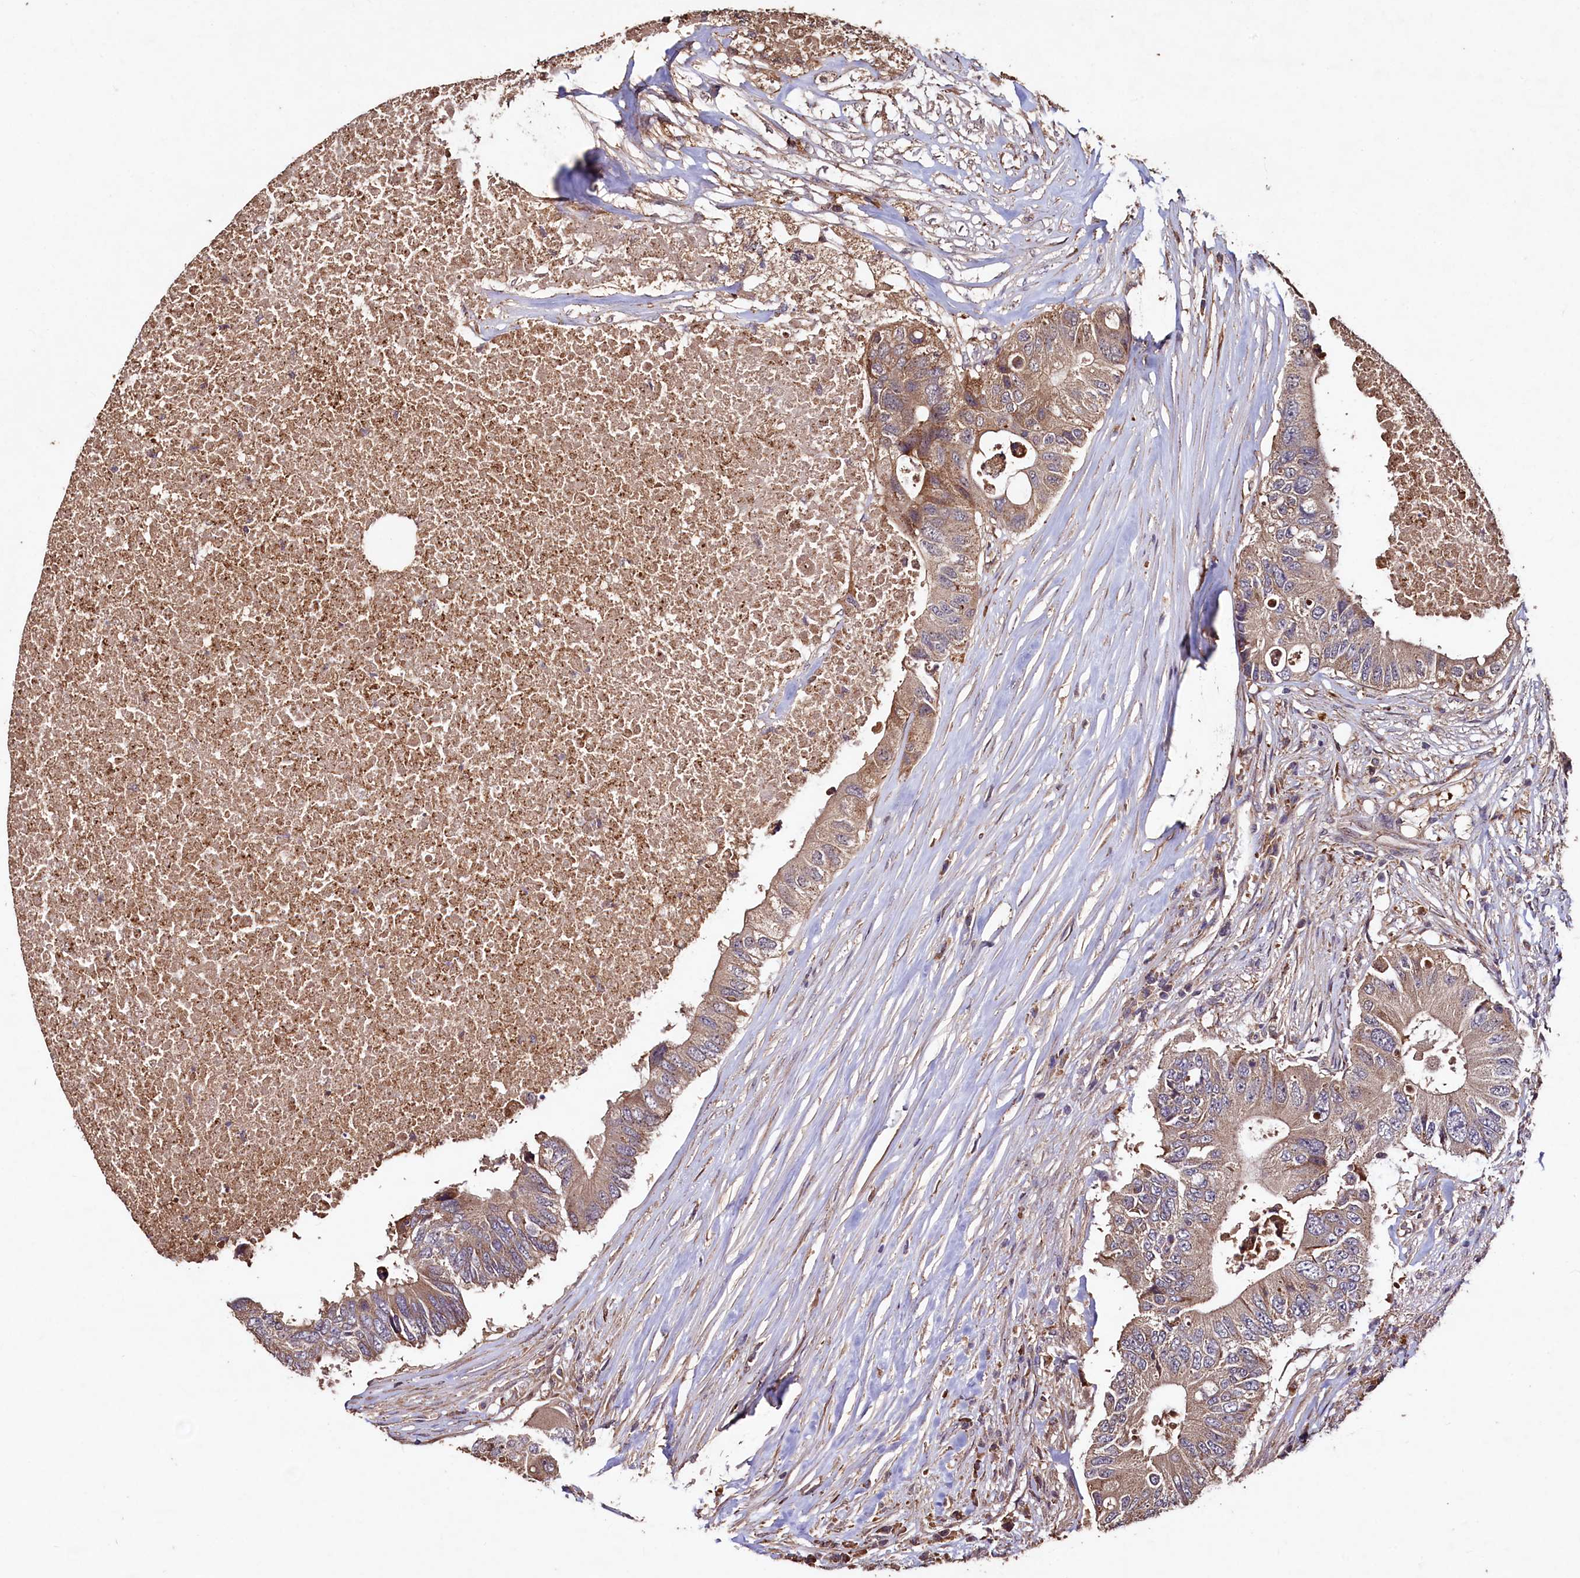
{"staining": {"intensity": "moderate", "quantity": "25%-75%", "location": "cytoplasmic/membranous"}, "tissue": "colorectal cancer", "cell_type": "Tumor cells", "image_type": "cancer", "snomed": [{"axis": "morphology", "description": "Adenocarcinoma, NOS"}, {"axis": "topography", "description": "Colon"}], "caption": "Adenocarcinoma (colorectal) stained with DAB immunohistochemistry (IHC) exhibits medium levels of moderate cytoplasmic/membranous positivity in approximately 25%-75% of tumor cells.", "gene": "TMEM98", "patient": {"sex": "male", "age": 71}}